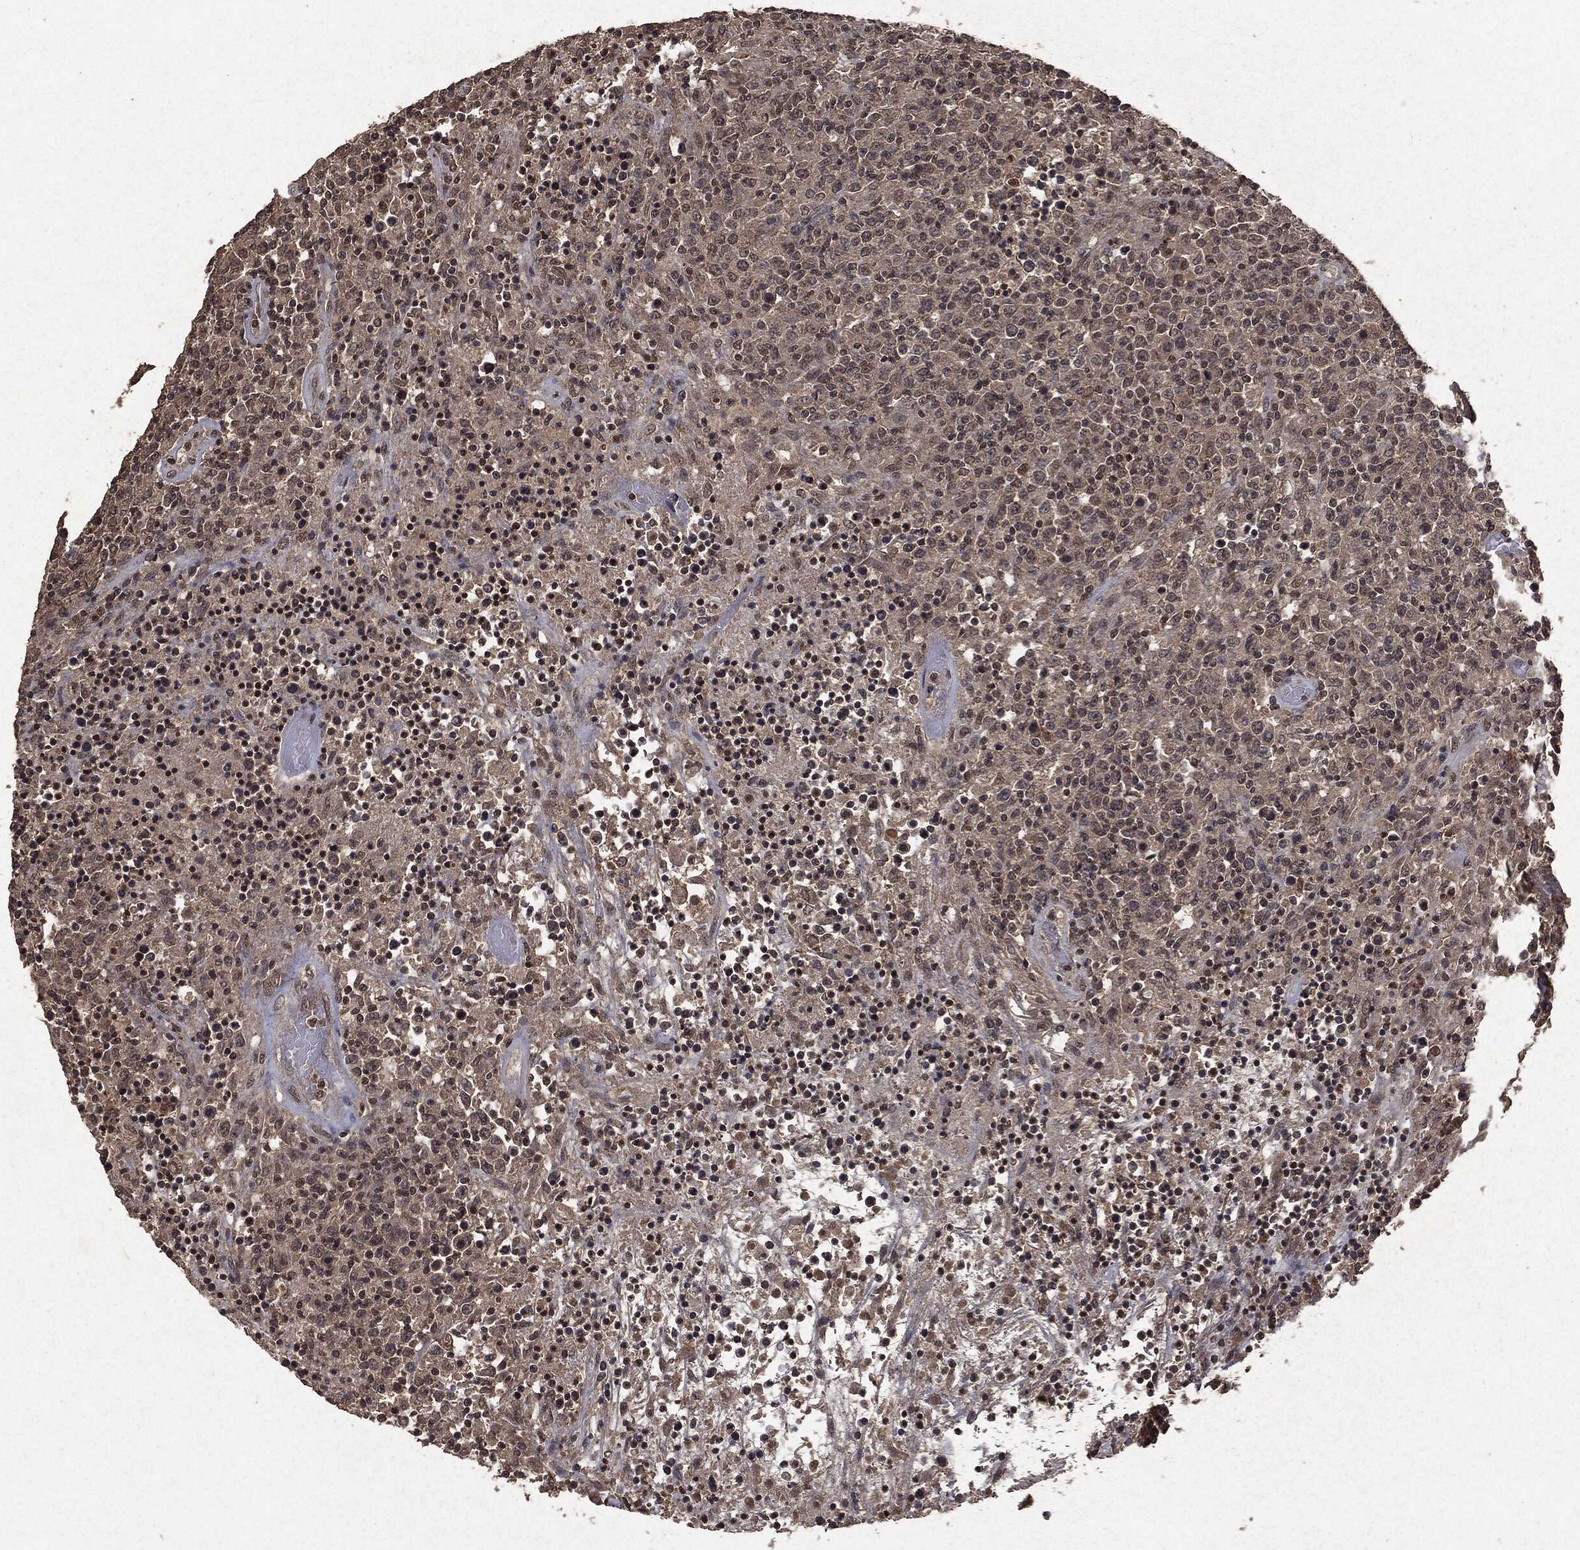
{"staining": {"intensity": "negative", "quantity": "none", "location": "none"}, "tissue": "lymphoma", "cell_type": "Tumor cells", "image_type": "cancer", "snomed": [{"axis": "morphology", "description": "Malignant lymphoma, non-Hodgkin's type, High grade"}, {"axis": "topography", "description": "Lung"}], "caption": "This photomicrograph is of lymphoma stained with IHC to label a protein in brown with the nuclei are counter-stained blue. There is no positivity in tumor cells.", "gene": "PEBP1", "patient": {"sex": "male", "age": 79}}